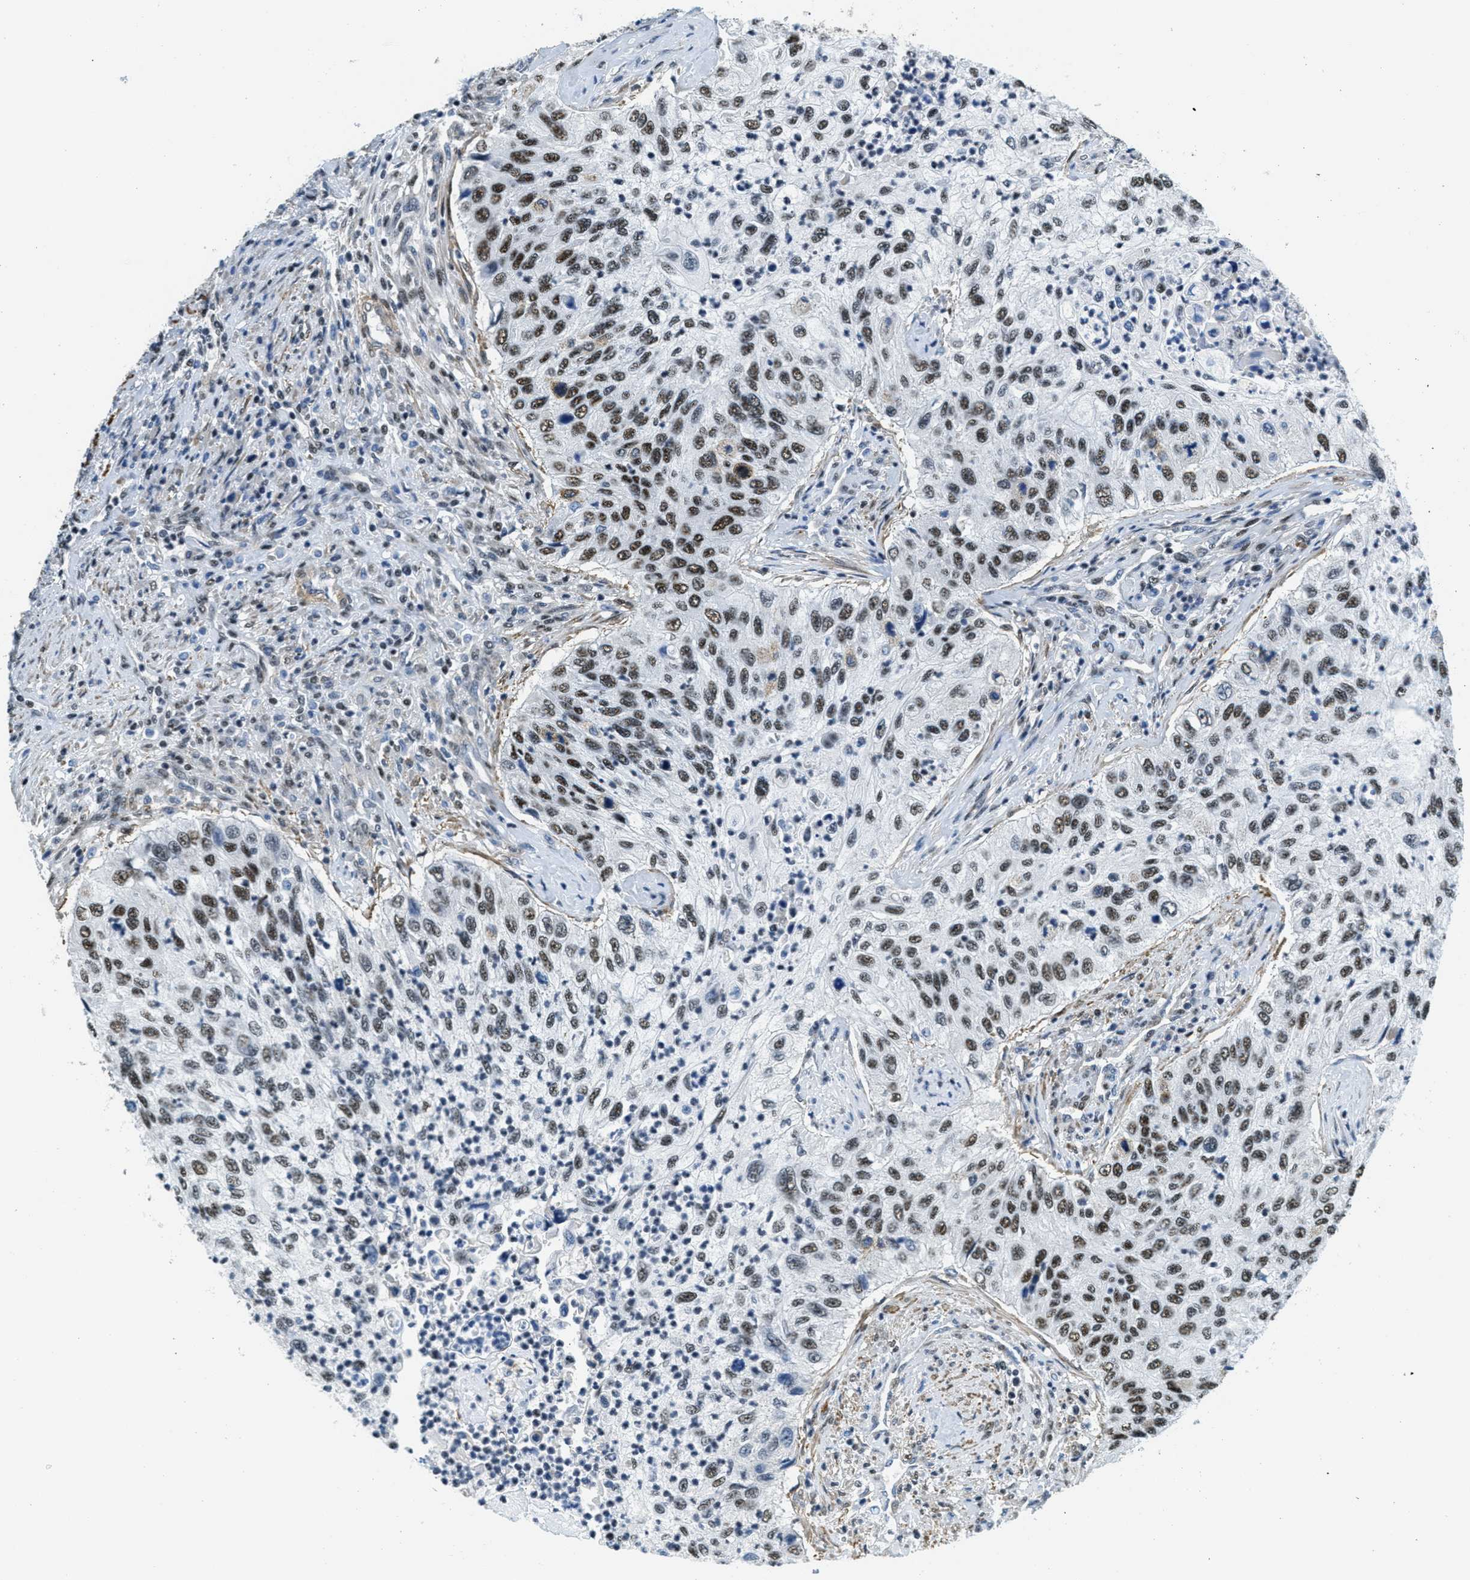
{"staining": {"intensity": "moderate", "quantity": ">75%", "location": "nuclear"}, "tissue": "urothelial cancer", "cell_type": "Tumor cells", "image_type": "cancer", "snomed": [{"axis": "morphology", "description": "Urothelial carcinoma, High grade"}, {"axis": "topography", "description": "Urinary bladder"}], "caption": "Urothelial cancer was stained to show a protein in brown. There is medium levels of moderate nuclear expression in about >75% of tumor cells. Nuclei are stained in blue.", "gene": "CFAP36", "patient": {"sex": "female", "age": 60}}